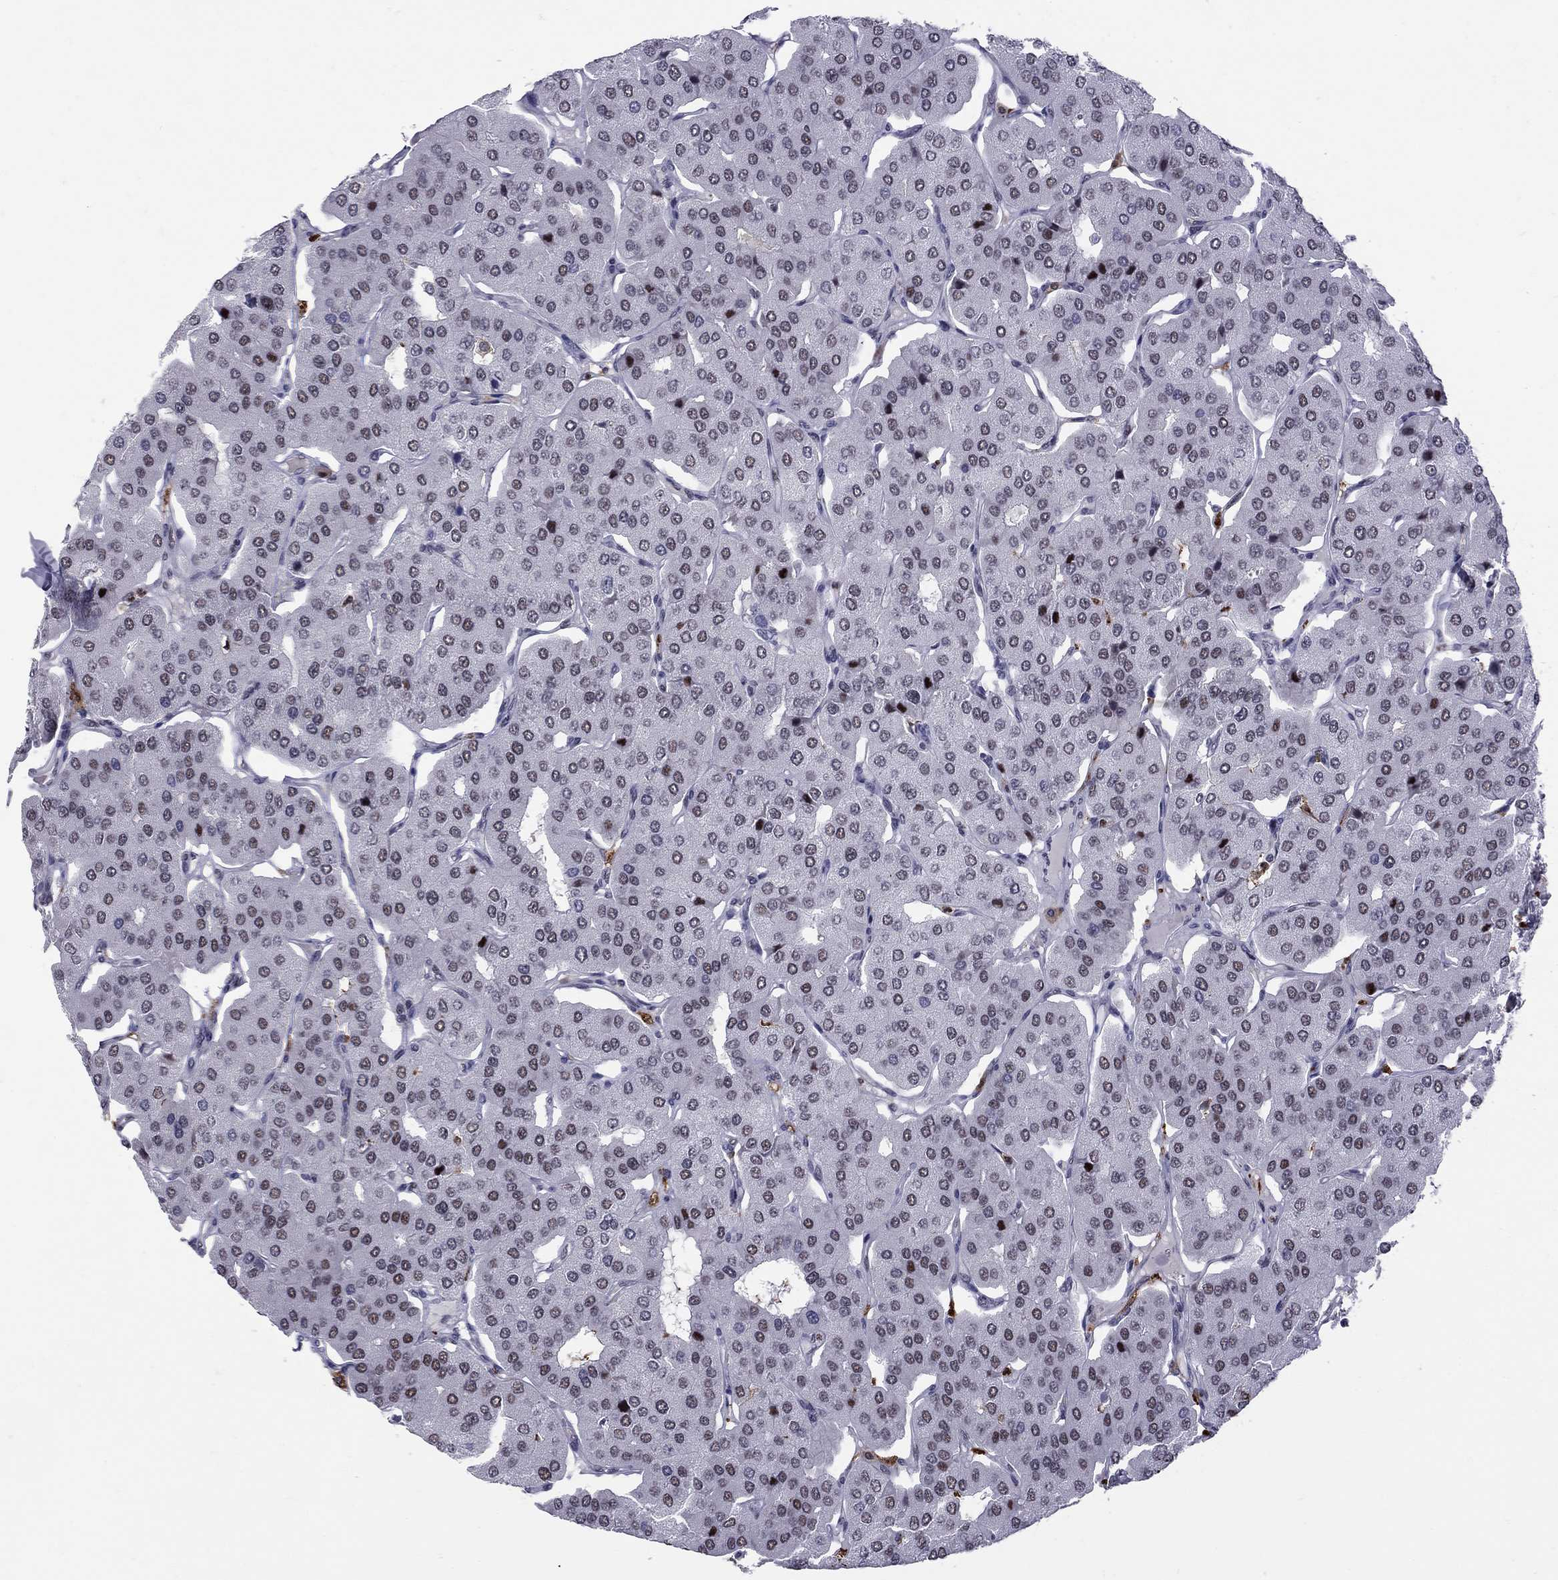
{"staining": {"intensity": "moderate", "quantity": "<25%", "location": "nuclear"}, "tissue": "parathyroid gland", "cell_type": "Glandular cells", "image_type": "normal", "snomed": [{"axis": "morphology", "description": "Normal tissue, NOS"}, {"axis": "morphology", "description": "Adenoma, NOS"}, {"axis": "topography", "description": "Parathyroid gland"}], "caption": "This photomicrograph shows IHC staining of unremarkable parathyroid gland, with low moderate nuclear expression in about <25% of glandular cells.", "gene": "PCGF3", "patient": {"sex": "female", "age": 86}}